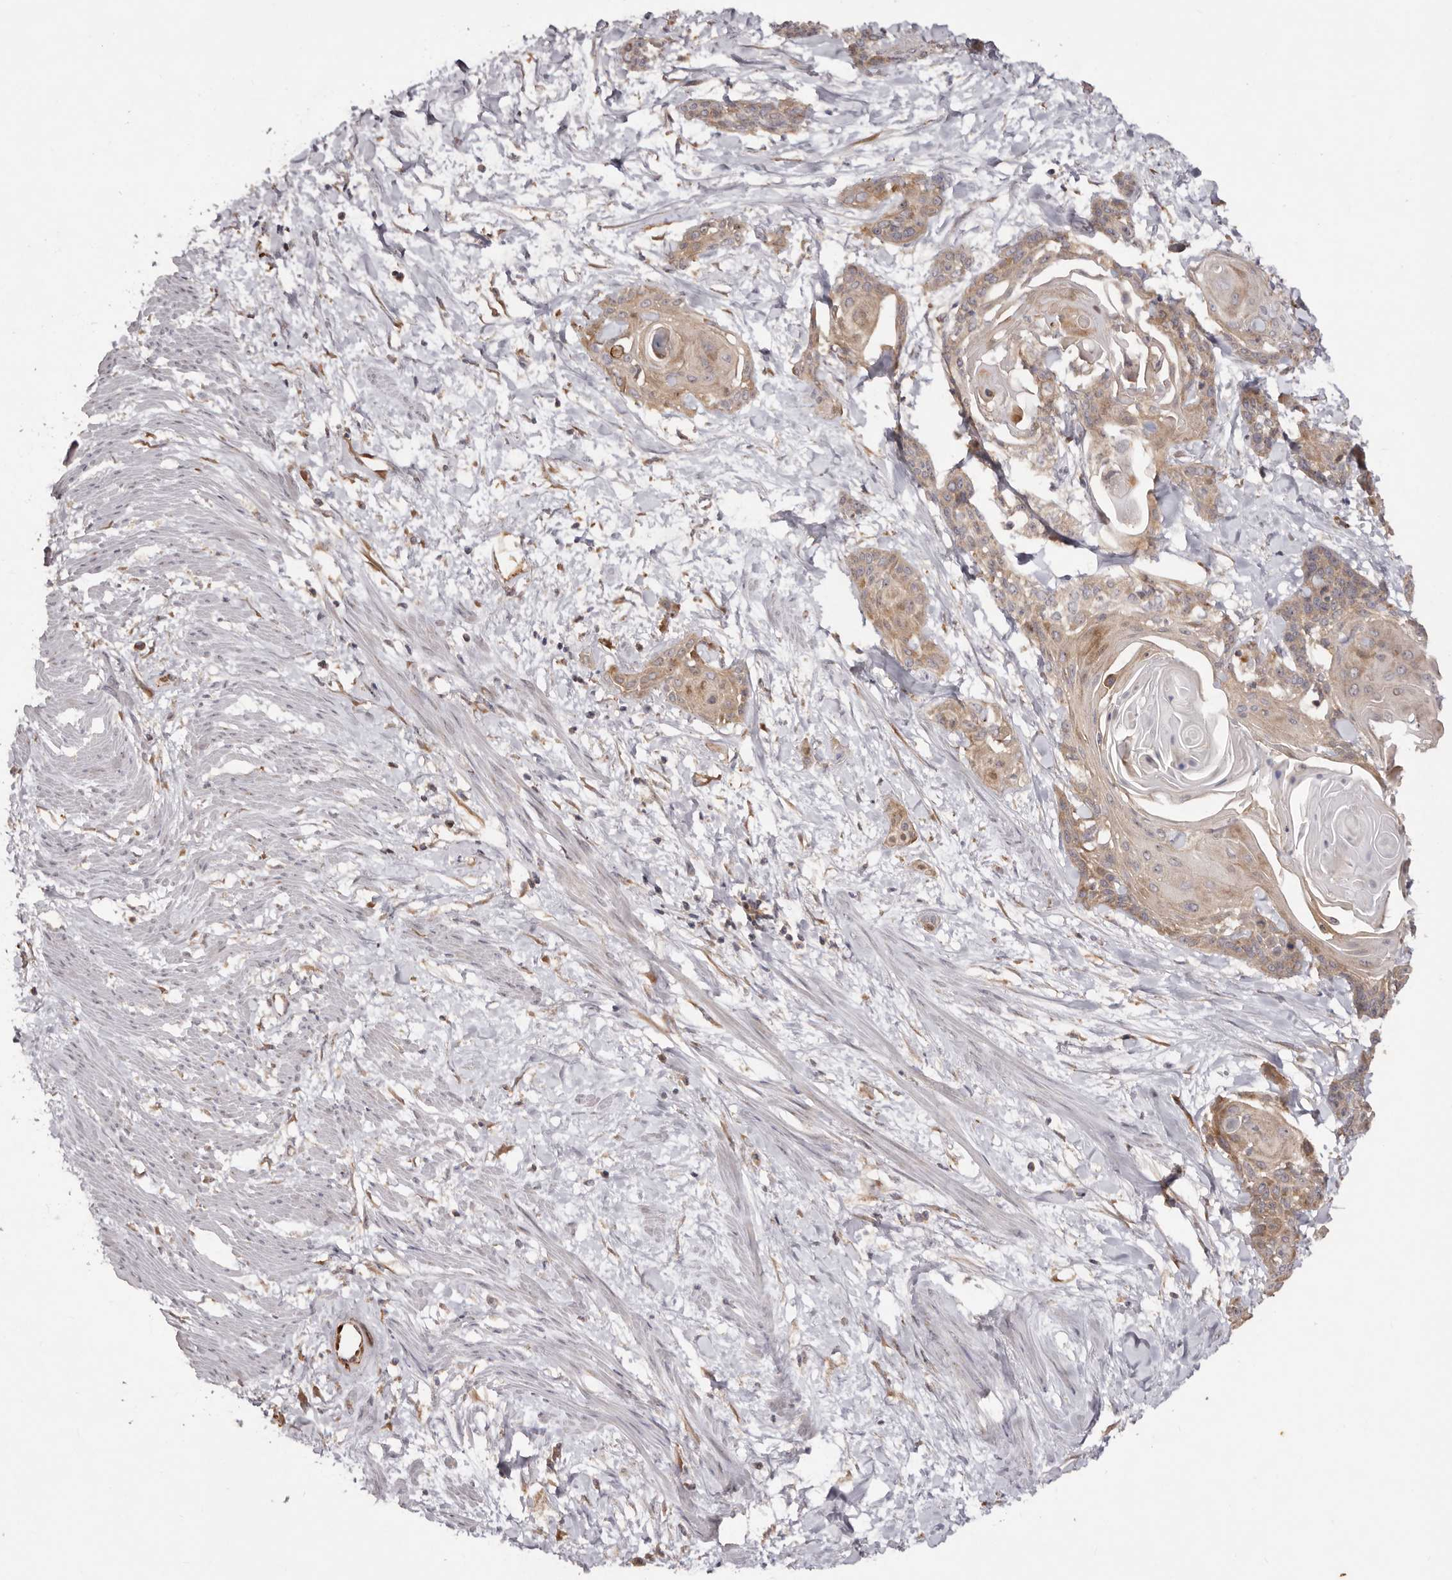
{"staining": {"intensity": "moderate", "quantity": "25%-75%", "location": "cytoplasmic/membranous"}, "tissue": "cervical cancer", "cell_type": "Tumor cells", "image_type": "cancer", "snomed": [{"axis": "morphology", "description": "Squamous cell carcinoma, NOS"}, {"axis": "topography", "description": "Cervix"}], "caption": "A histopathology image of cervical squamous cell carcinoma stained for a protein displays moderate cytoplasmic/membranous brown staining in tumor cells.", "gene": "RPS6", "patient": {"sex": "female", "age": 57}}